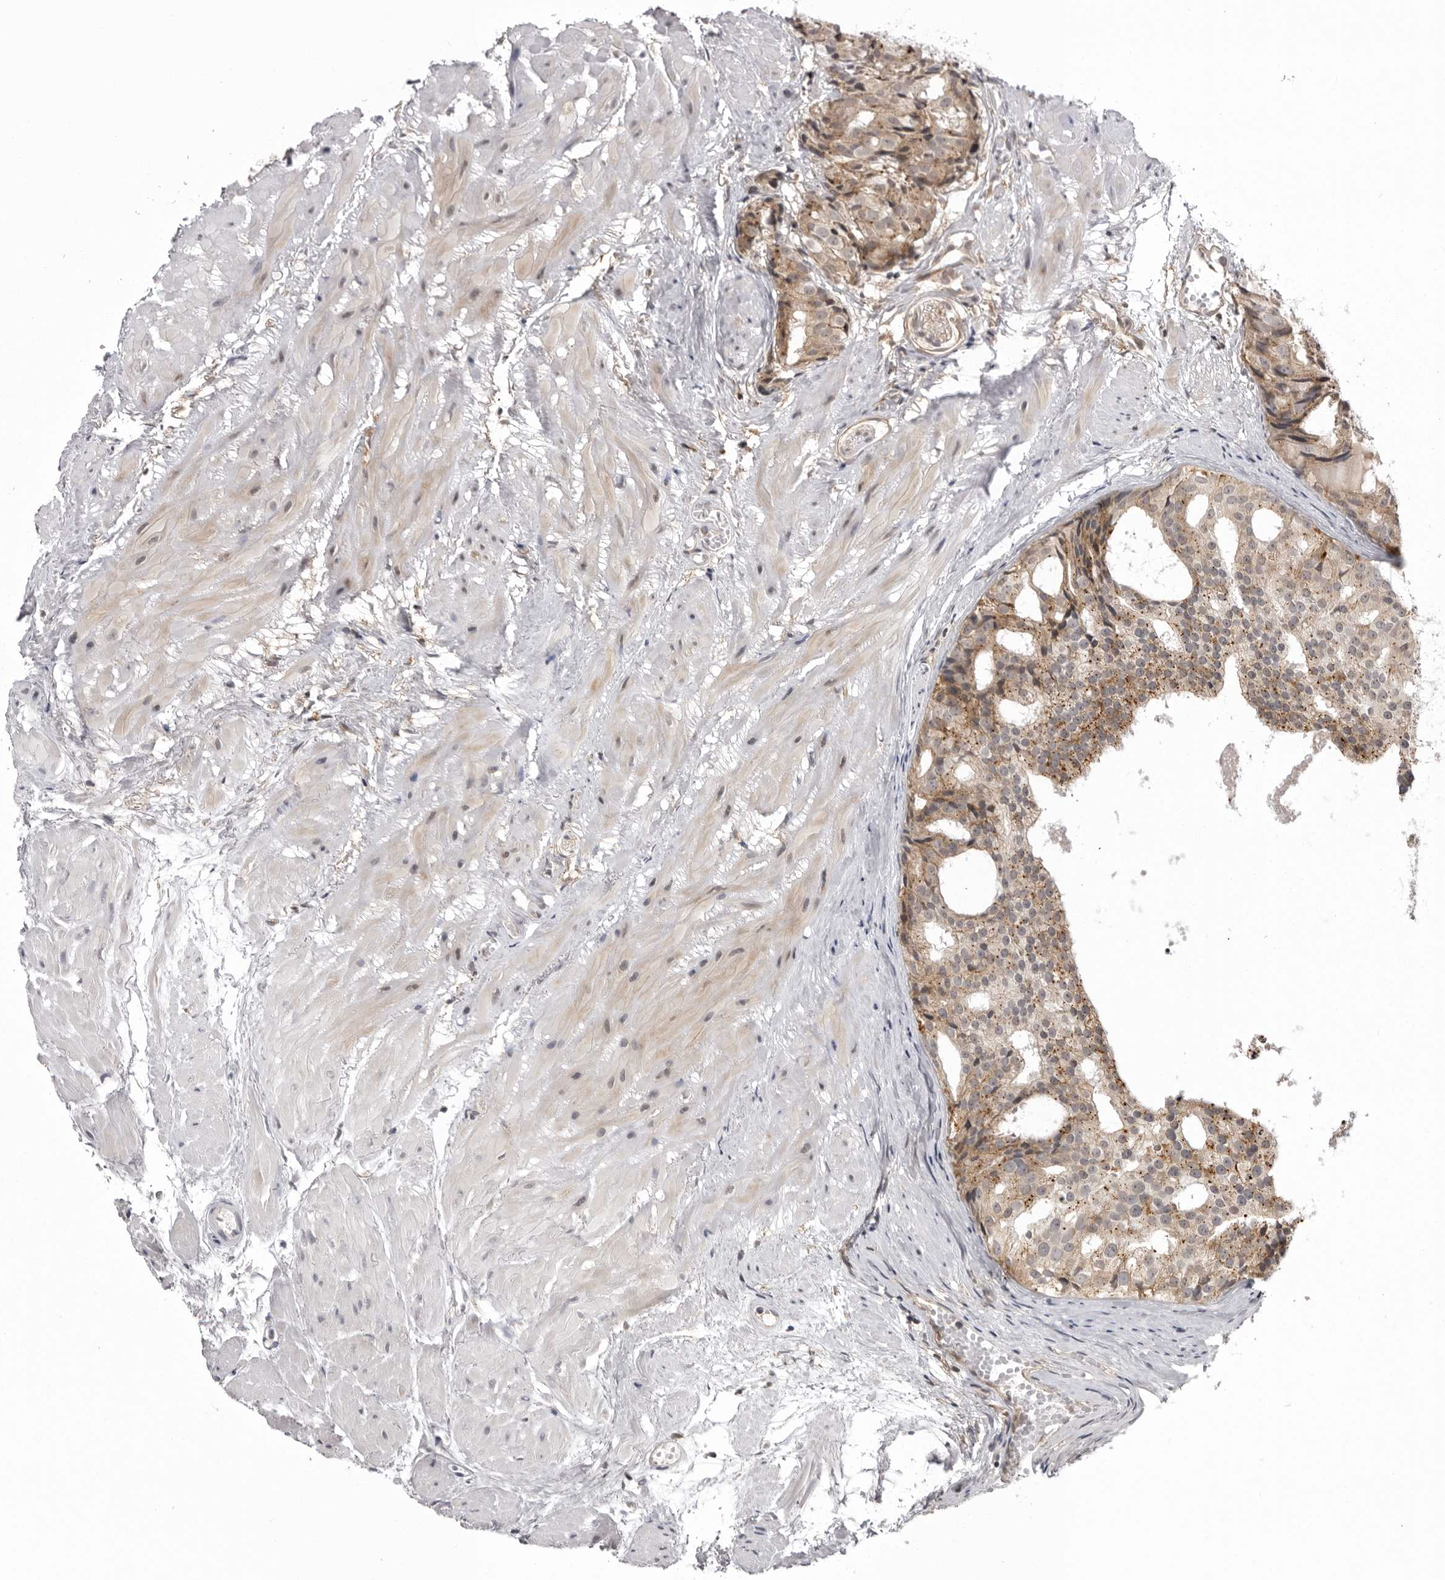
{"staining": {"intensity": "moderate", "quantity": ">75%", "location": "cytoplasmic/membranous"}, "tissue": "prostate cancer", "cell_type": "Tumor cells", "image_type": "cancer", "snomed": [{"axis": "morphology", "description": "Adenocarcinoma, Low grade"}, {"axis": "topography", "description": "Prostate"}], "caption": "Prostate cancer stained for a protein (brown) displays moderate cytoplasmic/membranous positive staining in about >75% of tumor cells.", "gene": "USP43", "patient": {"sex": "male", "age": 88}}